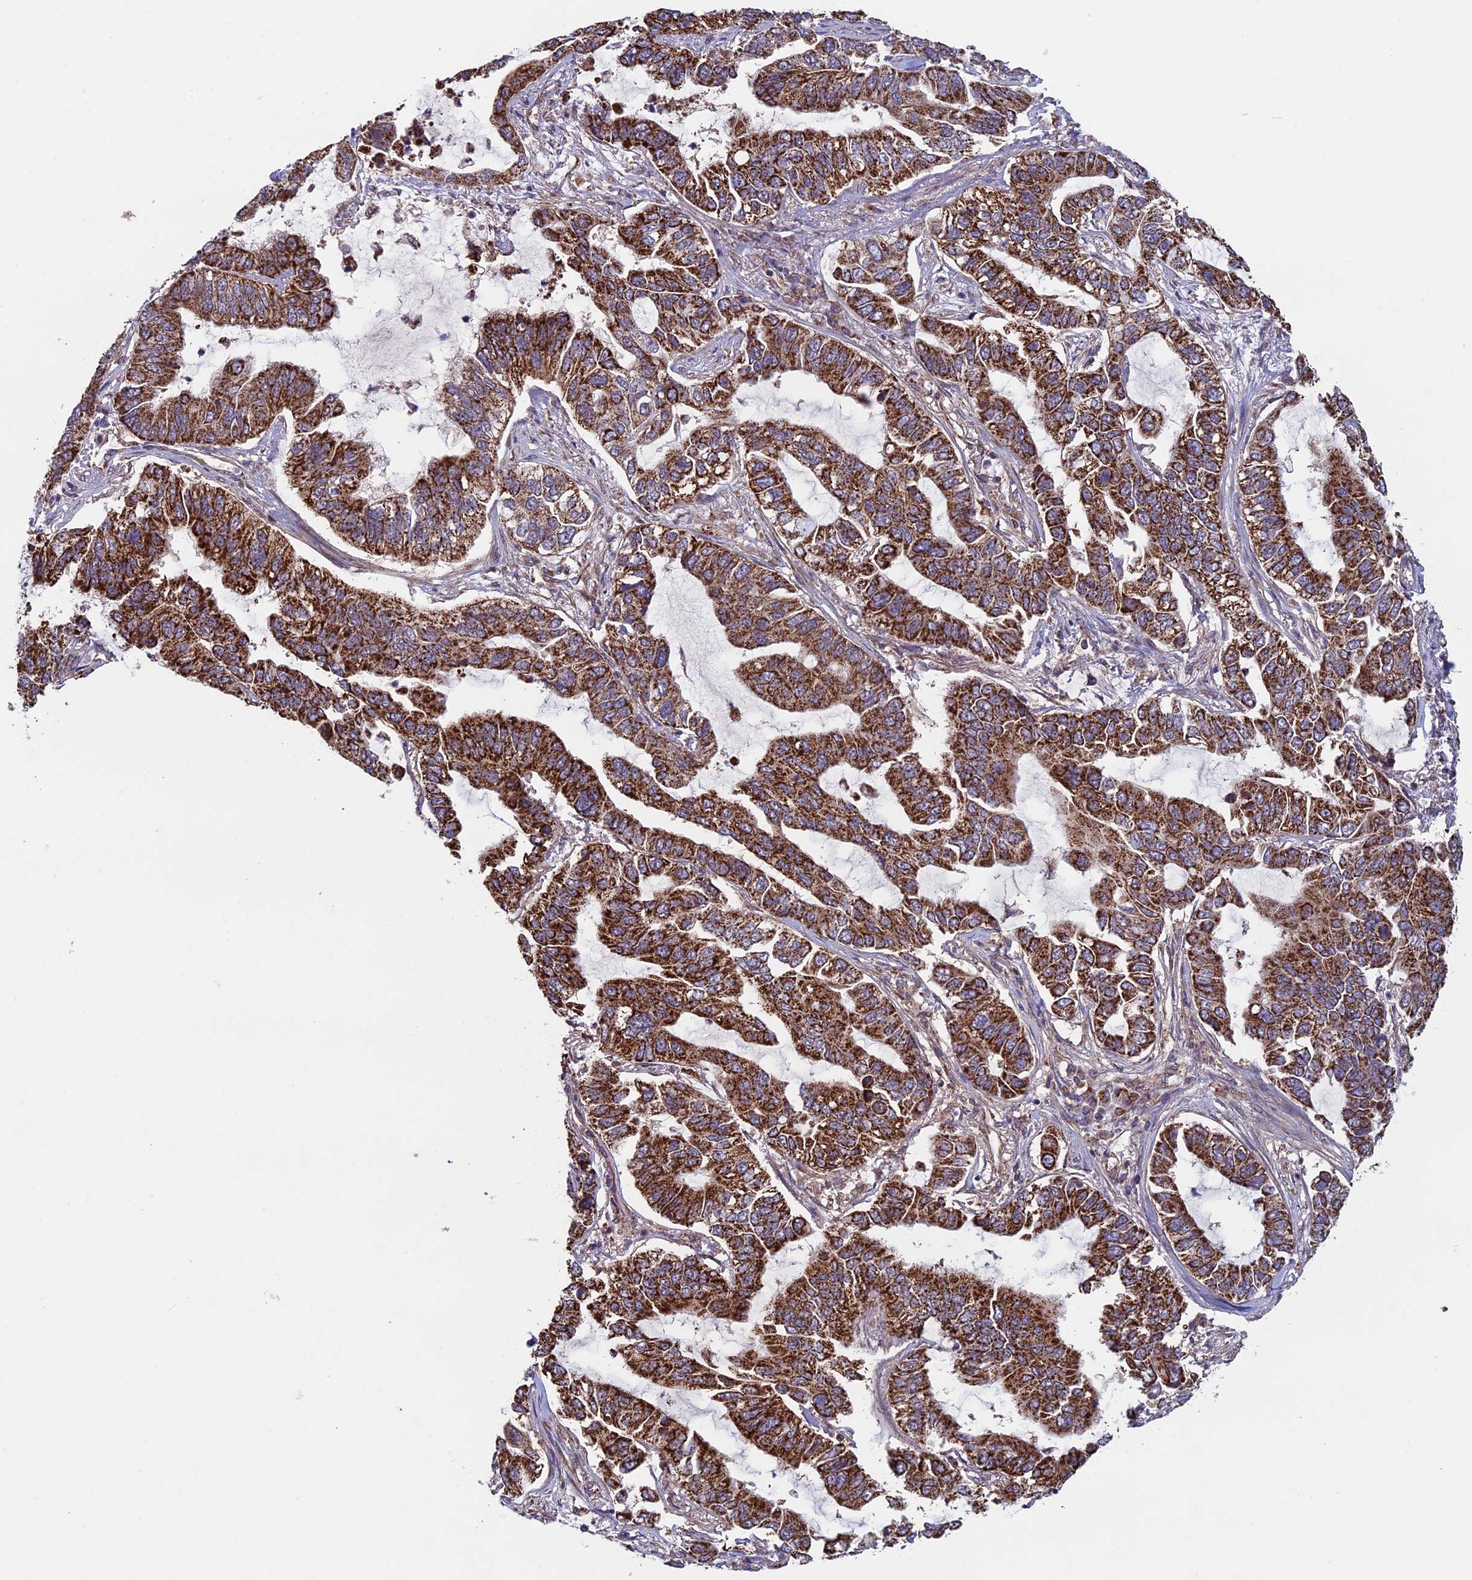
{"staining": {"intensity": "strong", "quantity": ">75%", "location": "cytoplasmic/membranous"}, "tissue": "lung cancer", "cell_type": "Tumor cells", "image_type": "cancer", "snomed": [{"axis": "morphology", "description": "Adenocarcinoma, NOS"}, {"axis": "topography", "description": "Lung"}], "caption": "Tumor cells demonstrate high levels of strong cytoplasmic/membranous positivity in about >75% of cells in adenocarcinoma (lung).", "gene": "CCDC8", "patient": {"sex": "male", "age": 64}}